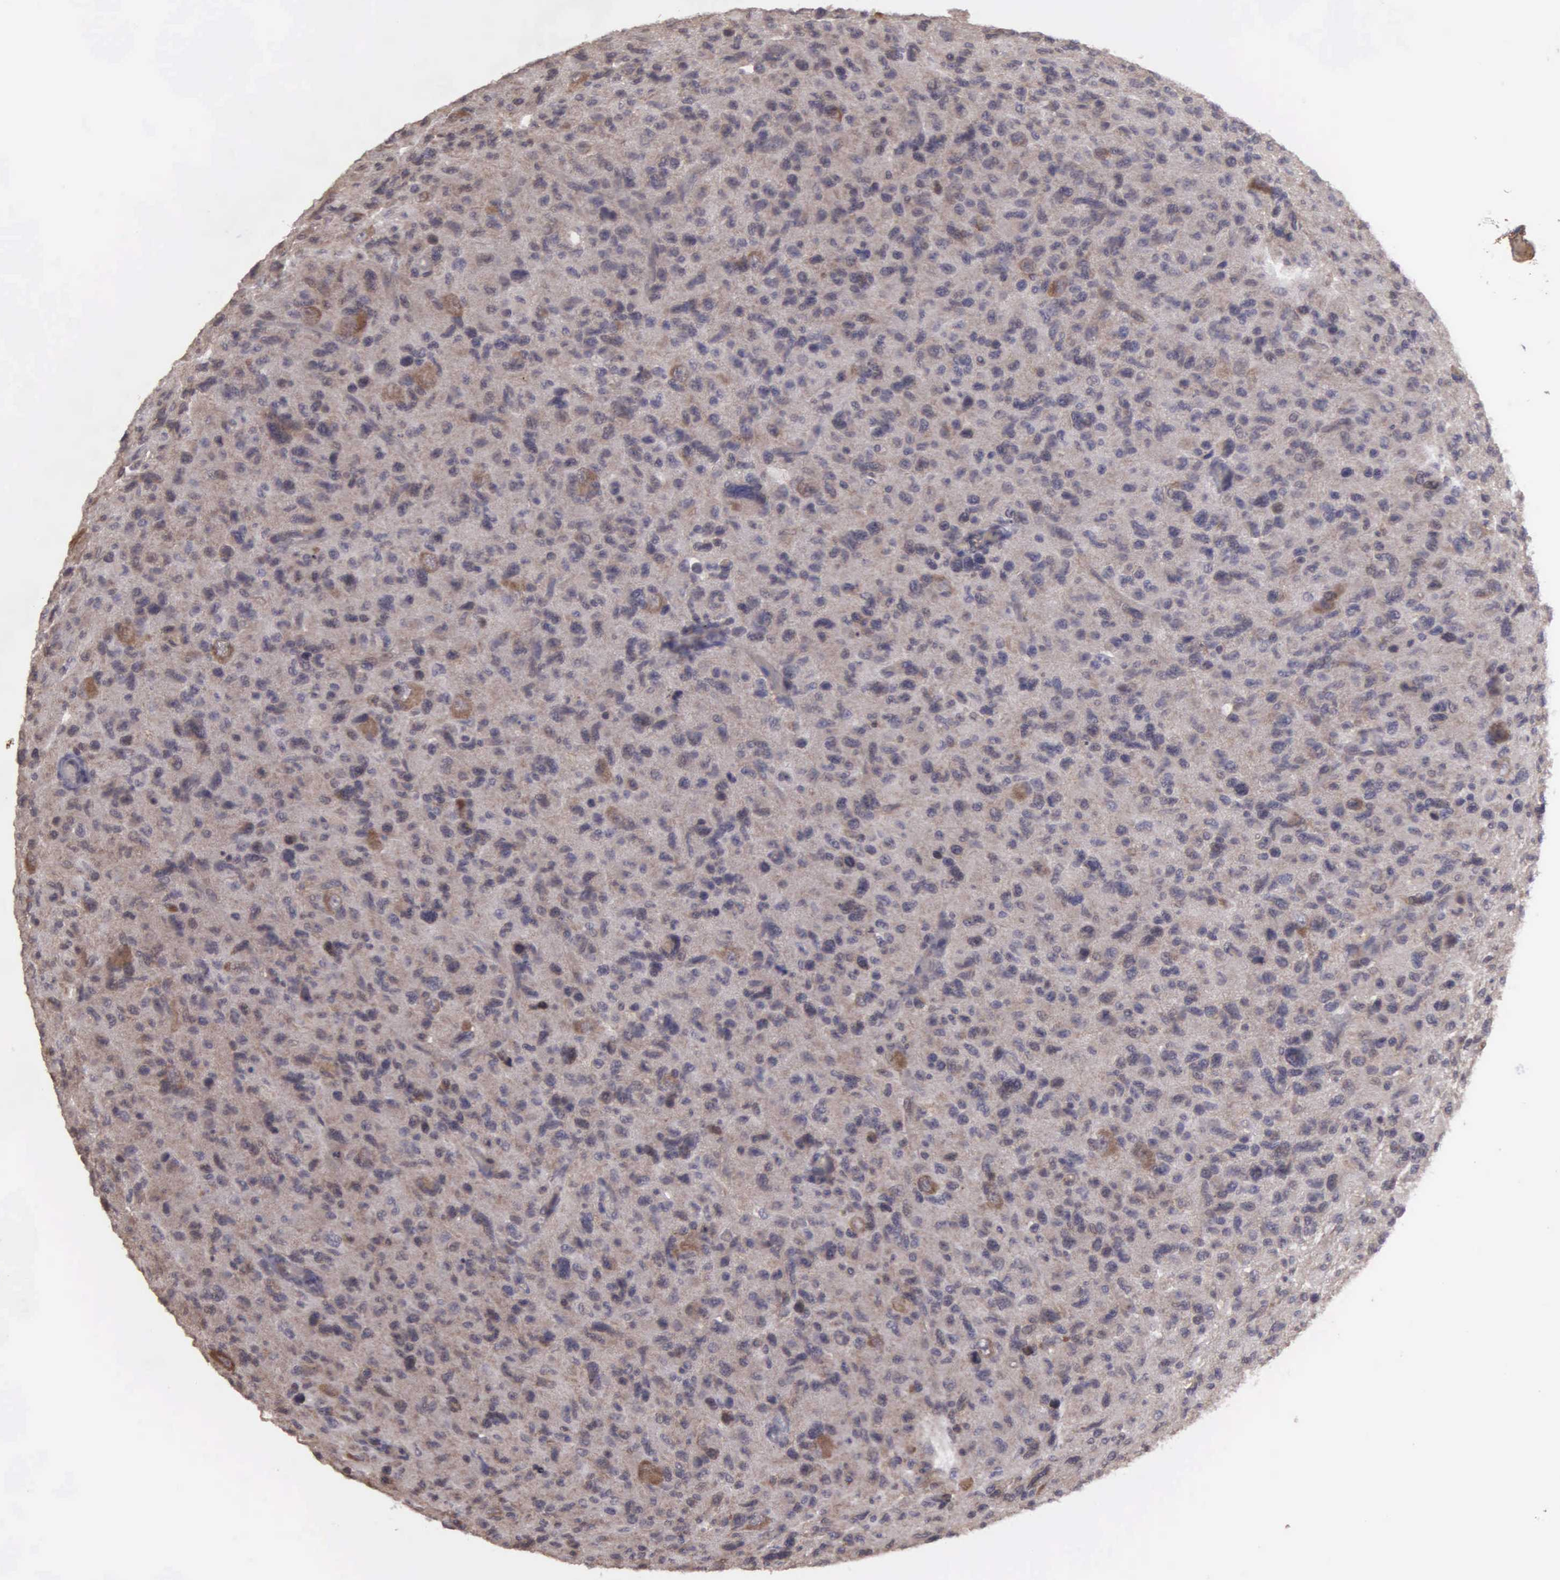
{"staining": {"intensity": "weak", "quantity": "25%-75%", "location": "cytoplasmic/membranous"}, "tissue": "glioma", "cell_type": "Tumor cells", "image_type": "cancer", "snomed": [{"axis": "morphology", "description": "Glioma, malignant, High grade"}, {"axis": "topography", "description": "Brain"}], "caption": "IHC staining of high-grade glioma (malignant), which demonstrates low levels of weak cytoplasmic/membranous expression in about 25%-75% of tumor cells indicating weak cytoplasmic/membranous protein staining. The staining was performed using DAB (3,3'-diaminobenzidine) (brown) for protein detection and nuclei were counterstained in hematoxylin (blue).", "gene": "RTL10", "patient": {"sex": "female", "age": 60}}